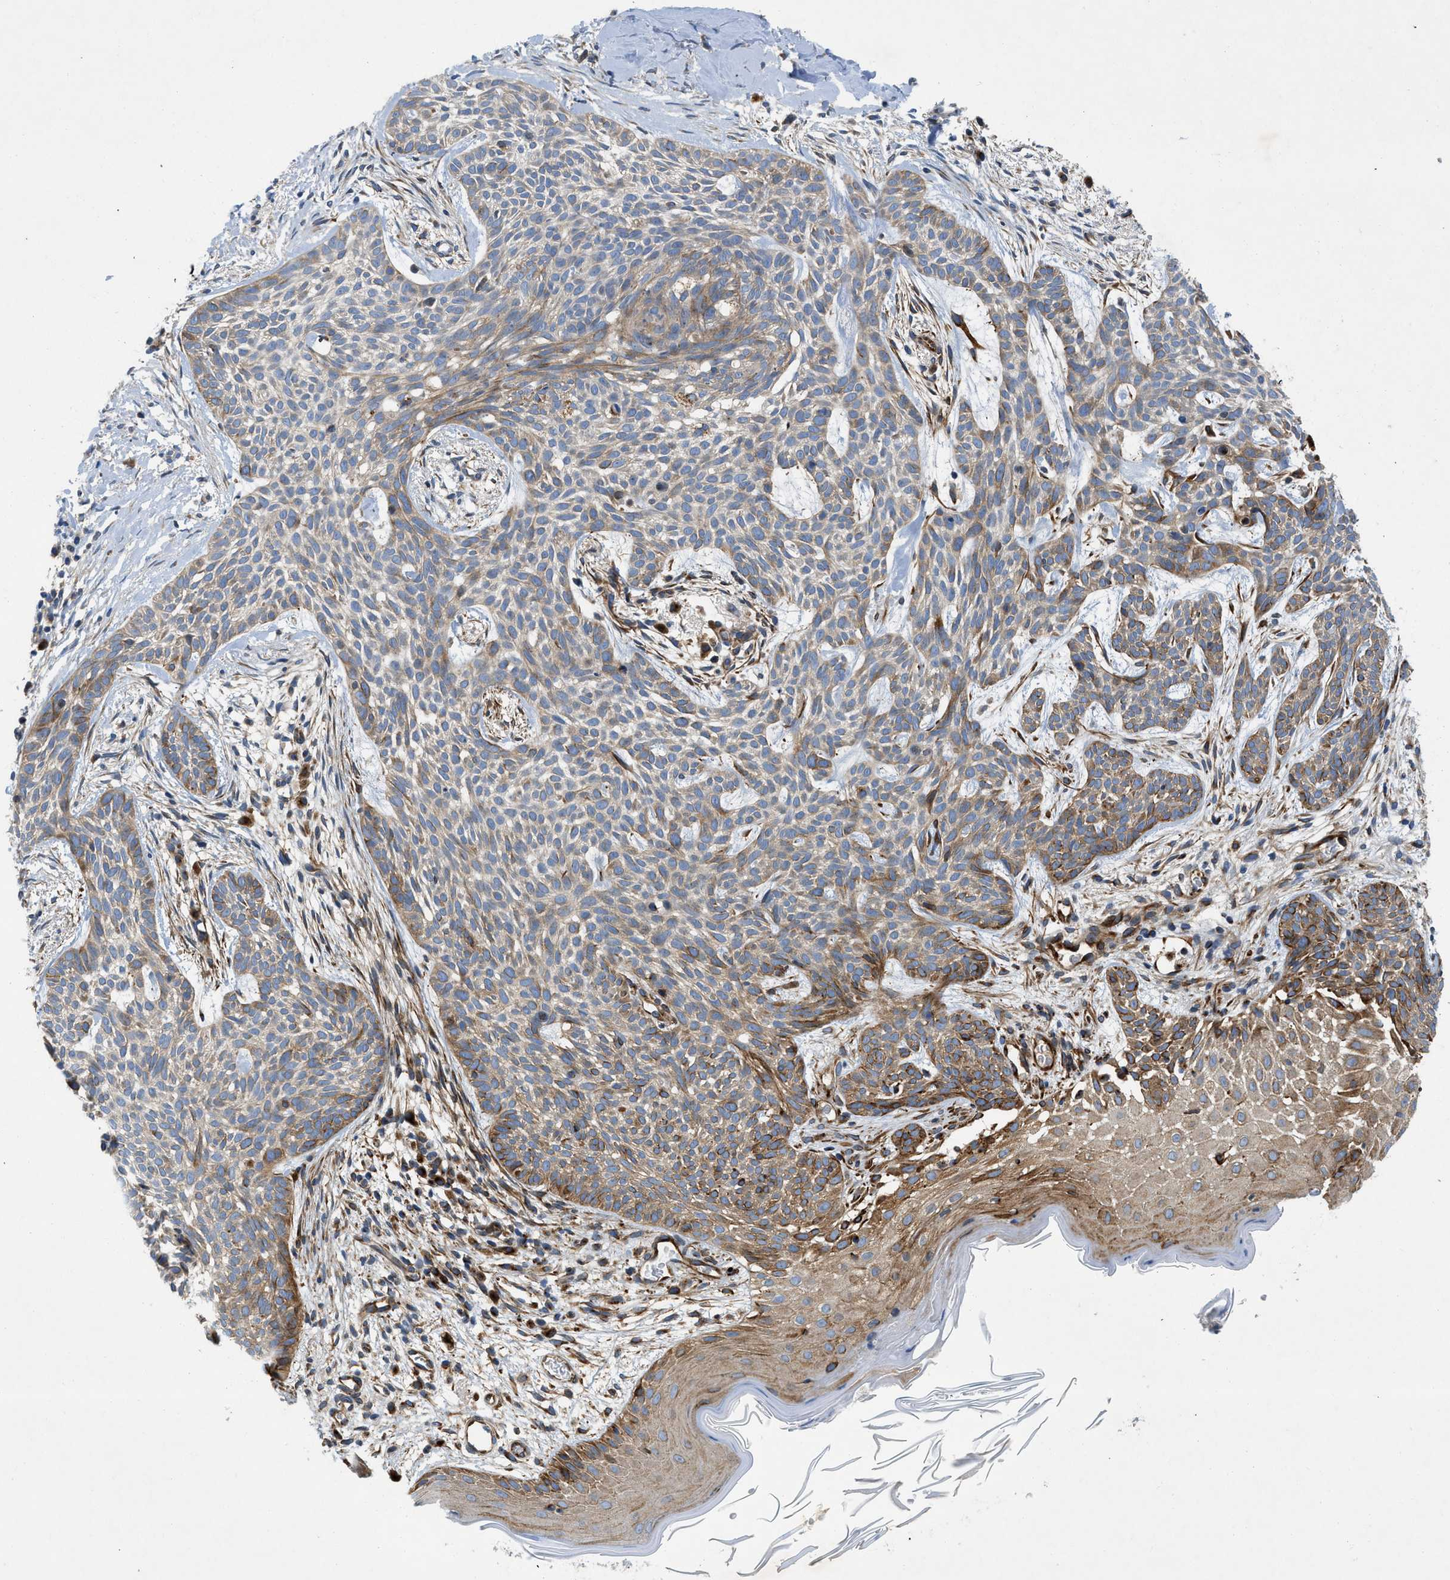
{"staining": {"intensity": "weak", "quantity": ">75%", "location": "cytoplasmic/membranous"}, "tissue": "skin cancer", "cell_type": "Tumor cells", "image_type": "cancer", "snomed": [{"axis": "morphology", "description": "Basal cell carcinoma"}, {"axis": "topography", "description": "Skin"}], "caption": "Human basal cell carcinoma (skin) stained for a protein (brown) displays weak cytoplasmic/membranous positive positivity in about >75% of tumor cells.", "gene": "TMEM248", "patient": {"sex": "female", "age": 59}}